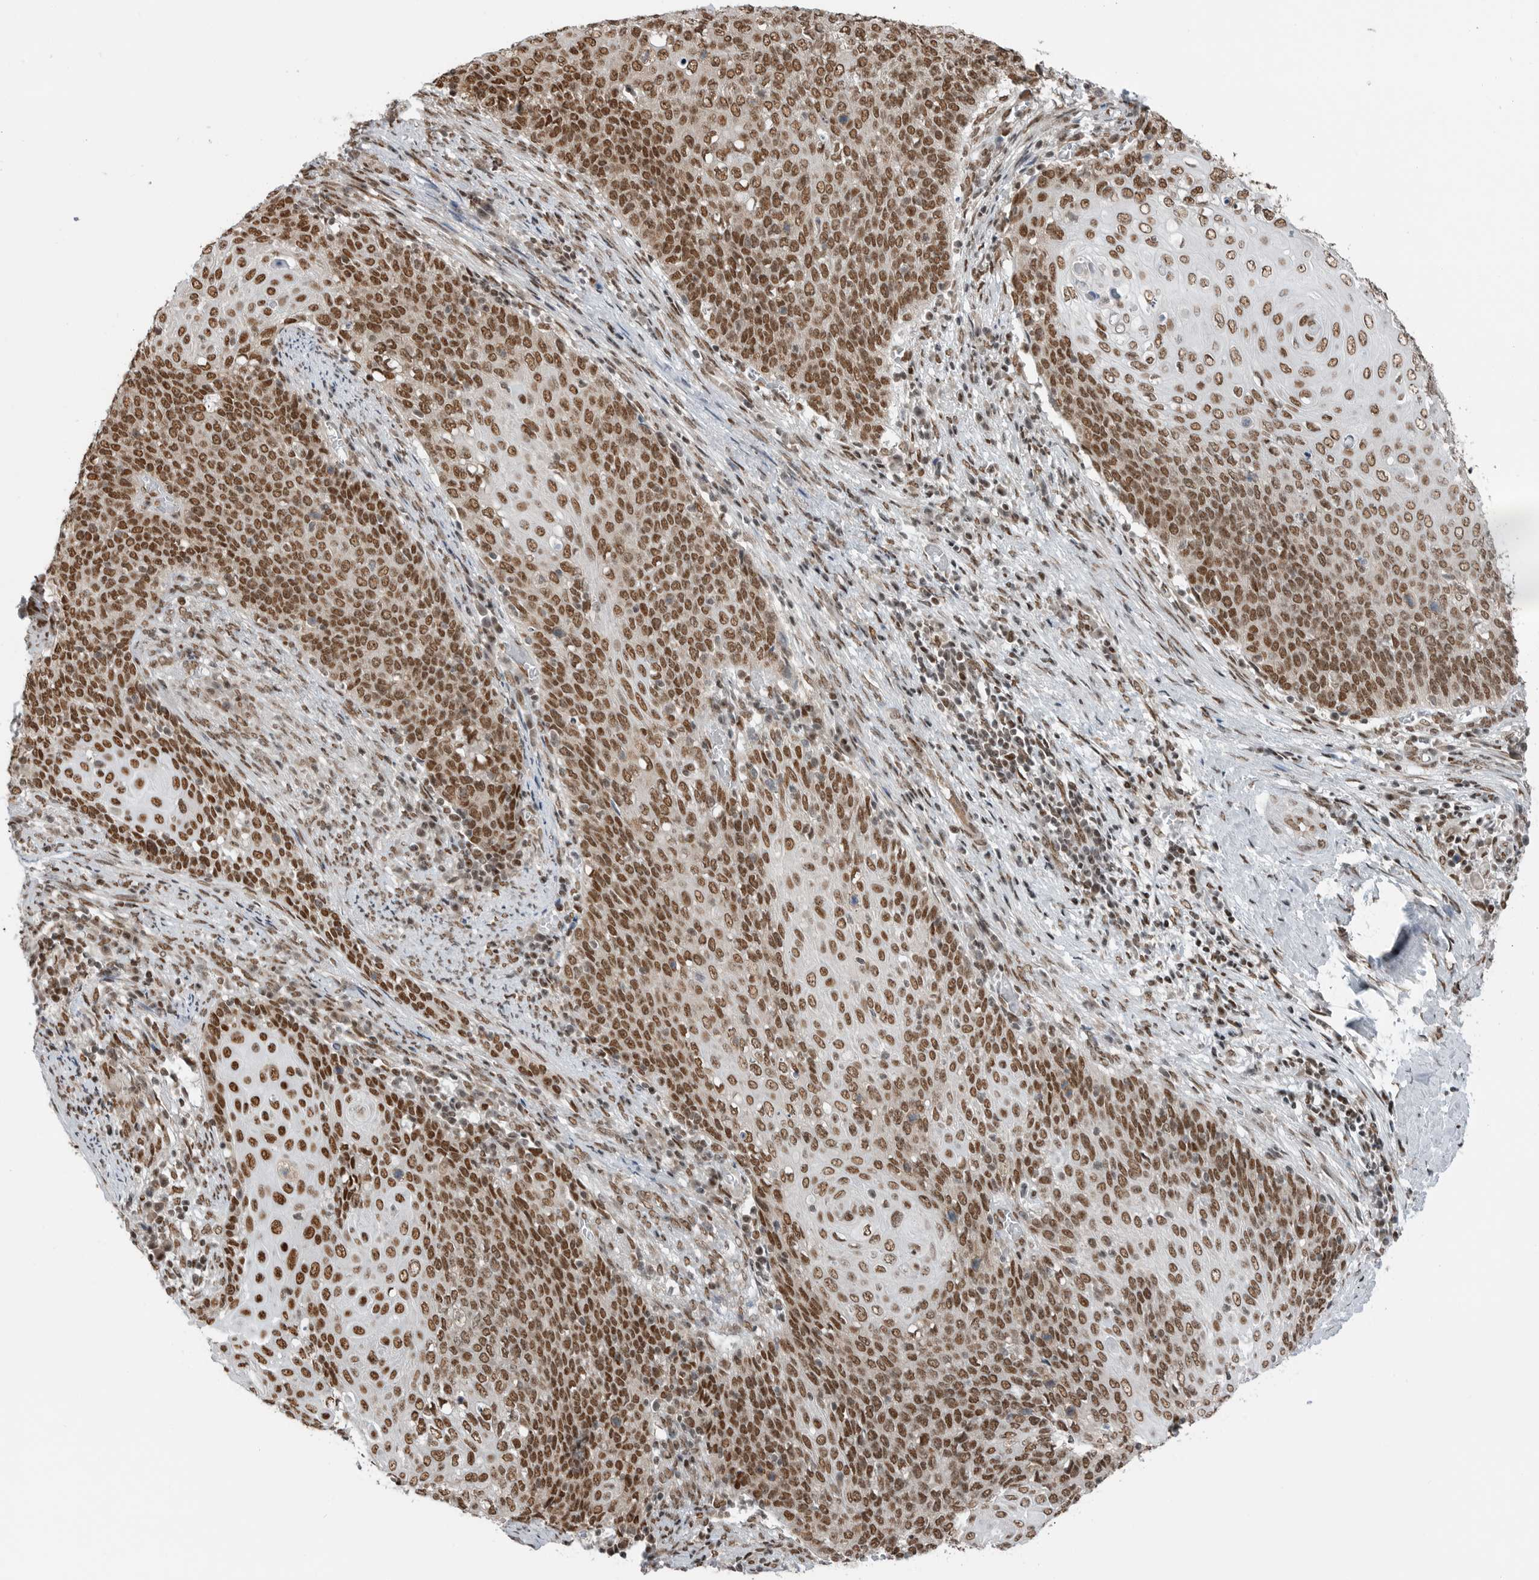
{"staining": {"intensity": "moderate", "quantity": ">75%", "location": "nuclear"}, "tissue": "cervical cancer", "cell_type": "Tumor cells", "image_type": "cancer", "snomed": [{"axis": "morphology", "description": "Squamous cell carcinoma, NOS"}, {"axis": "topography", "description": "Cervix"}], "caption": "Immunohistochemistry photomicrograph of neoplastic tissue: human squamous cell carcinoma (cervical) stained using immunohistochemistry shows medium levels of moderate protein expression localized specifically in the nuclear of tumor cells, appearing as a nuclear brown color.", "gene": "BLZF1", "patient": {"sex": "female", "age": 39}}